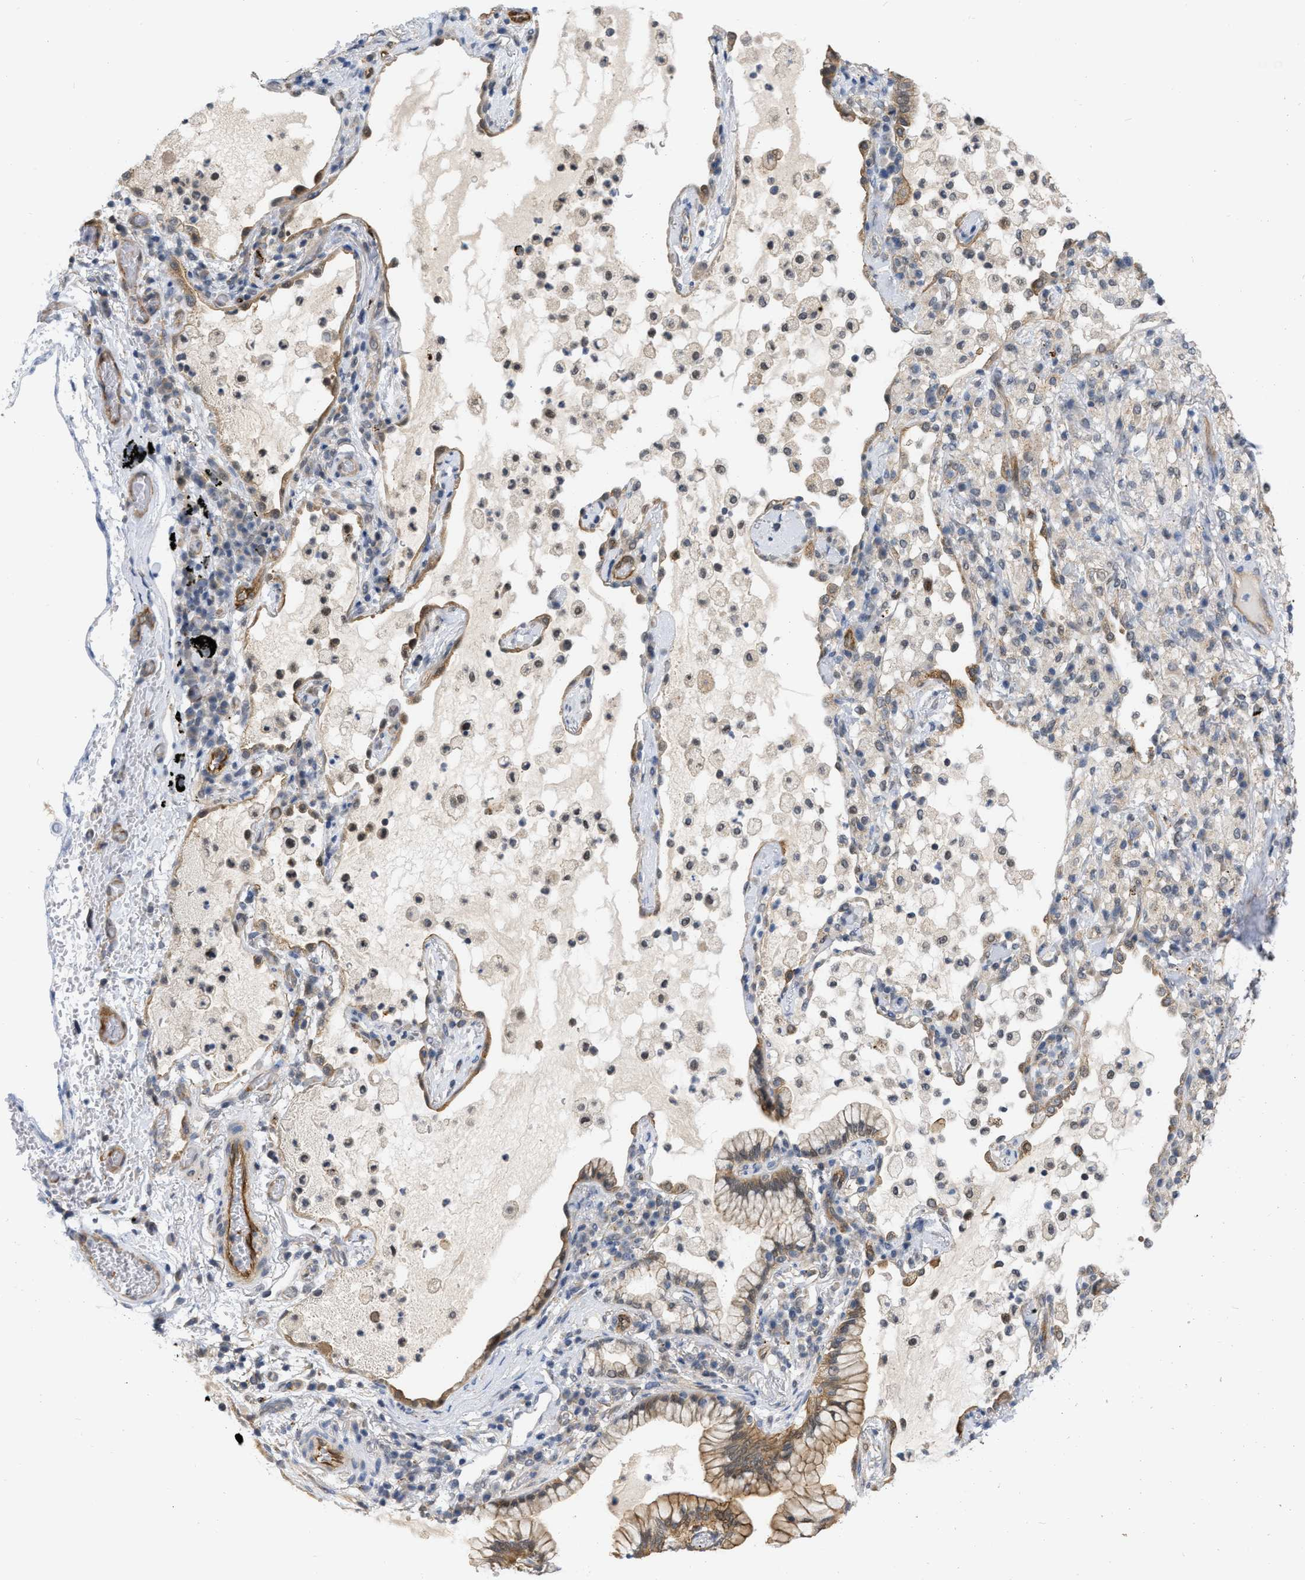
{"staining": {"intensity": "moderate", "quantity": ">75%", "location": "cytoplasmic/membranous"}, "tissue": "lung cancer", "cell_type": "Tumor cells", "image_type": "cancer", "snomed": [{"axis": "morphology", "description": "Adenocarcinoma, NOS"}, {"axis": "topography", "description": "Lung"}], "caption": "Lung adenocarcinoma stained with a protein marker demonstrates moderate staining in tumor cells.", "gene": "NAPEPLD", "patient": {"sex": "female", "age": 70}}